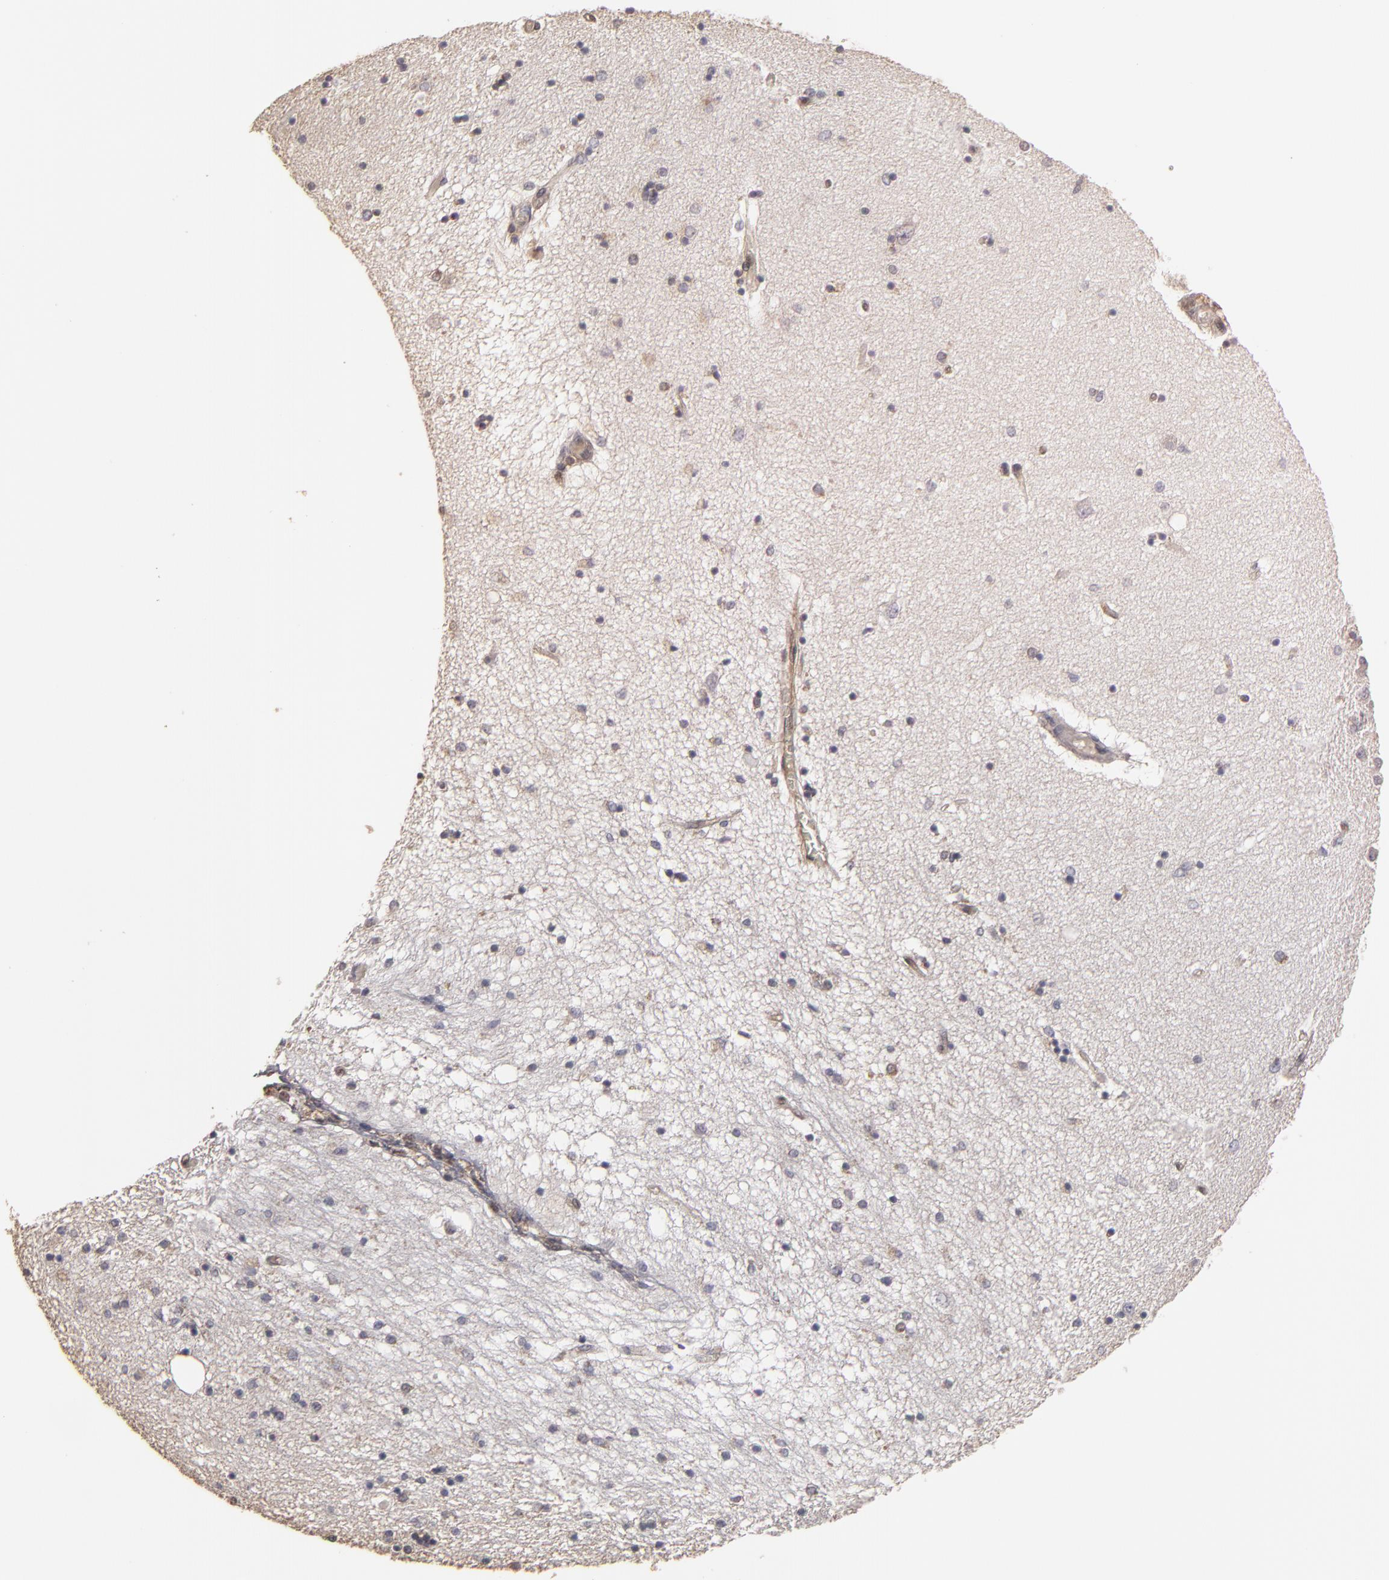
{"staining": {"intensity": "moderate", "quantity": "25%-75%", "location": "nuclear"}, "tissue": "hippocampus", "cell_type": "Glial cells", "image_type": "normal", "snomed": [{"axis": "morphology", "description": "Normal tissue, NOS"}, {"axis": "topography", "description": "Hippocampus"}], "caption": "High-power microscopy captured an IHC micrograph of normal hippocampus, revealing moderate nuclear positivity in approximately 25%-75% of glial cells.", "gene": "RO60", "patient": {"sex": "female", "age": 54}}